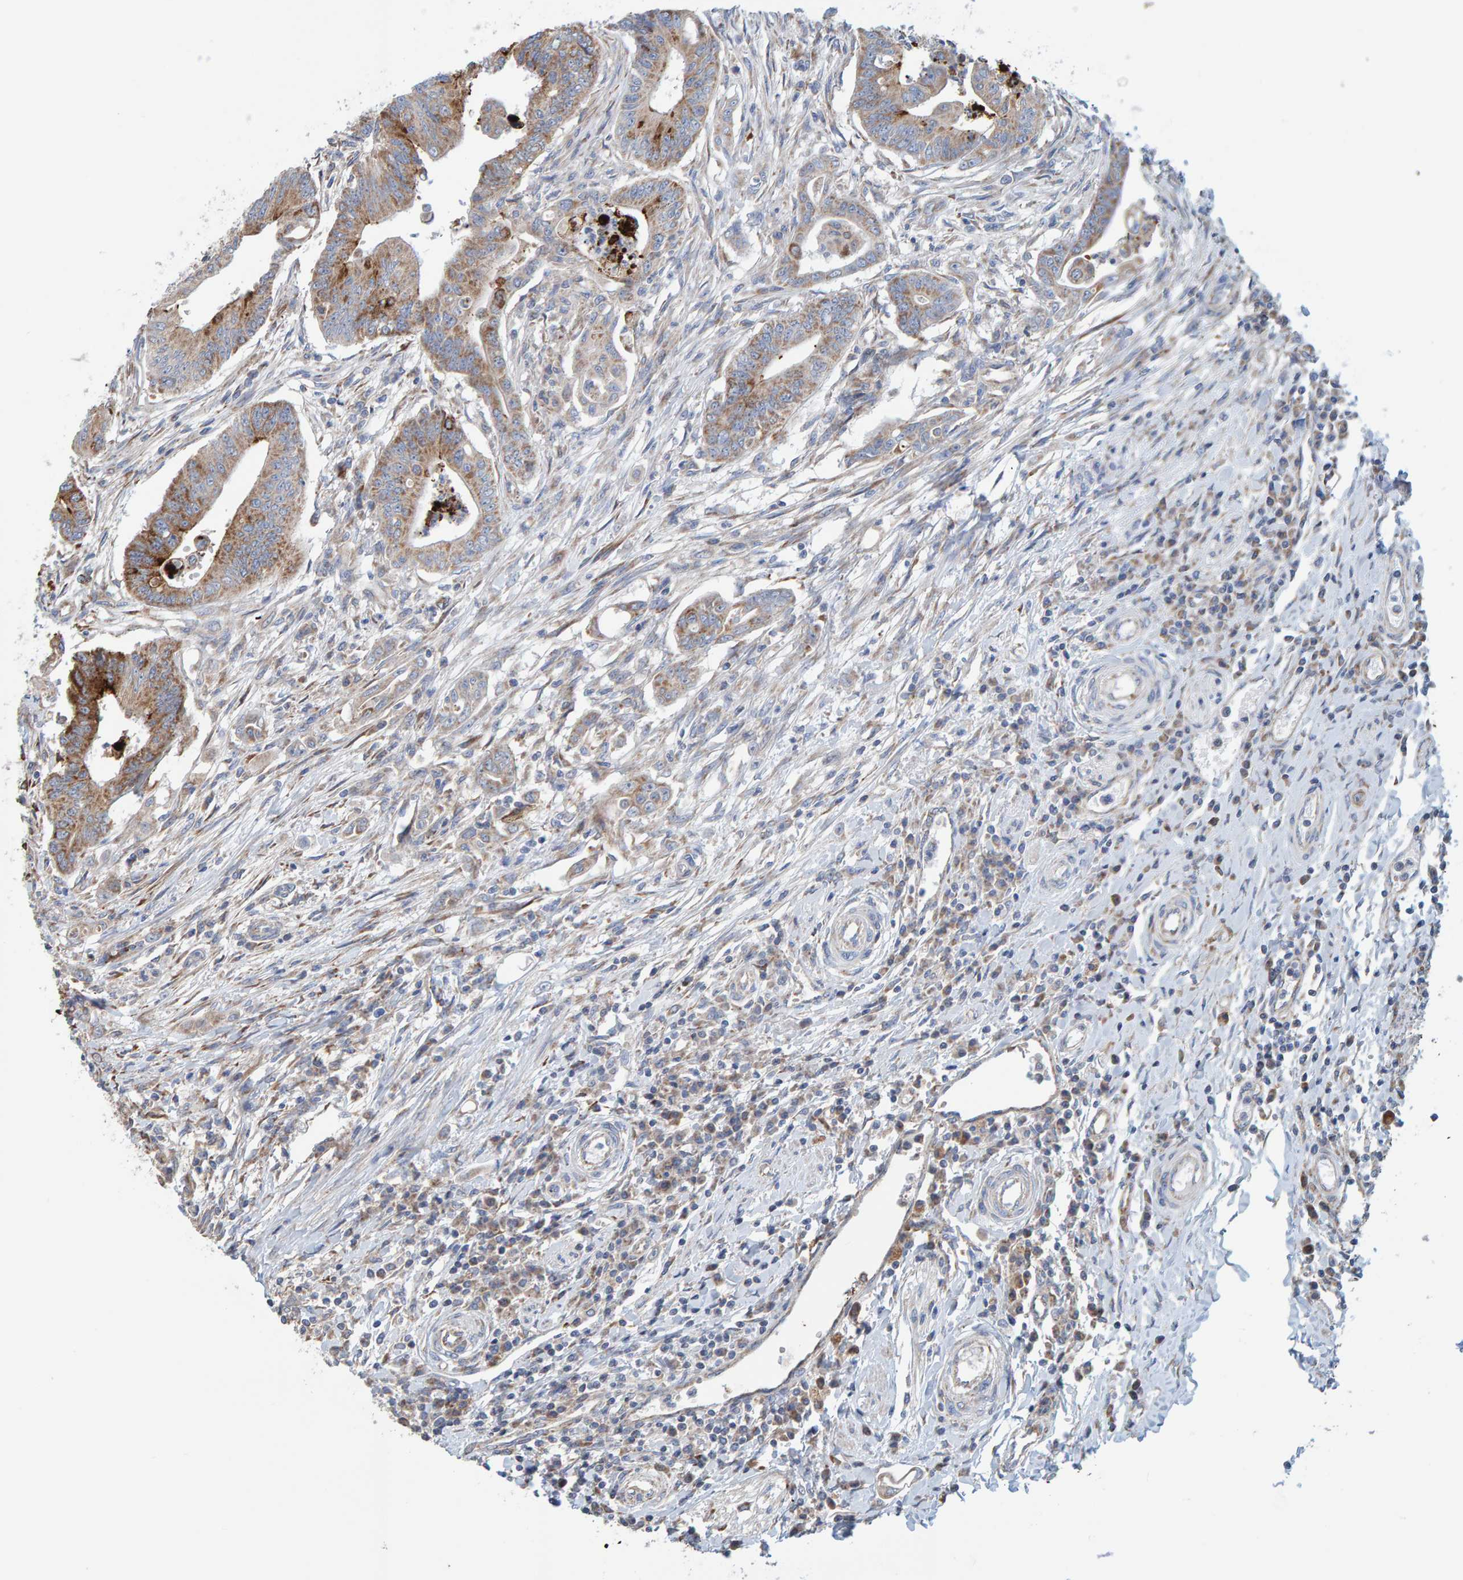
{"staining": {"intensity": "moderate", "quantity": ">75%", "location": "cytoplasmic/membranous"}, "tissue": "colorectal cancer", "cell_type": "Tumor cells", "image_type": "cancer", "snomed": [{"axis": "morphology", "description": "Adenoma, NOS"}, {"axis": "morphology", "description": "Adenocarcinoma, NOS"}, {"axis": "topography", "description": "Colon"}], "caption": "Colorectal adenoma stained with immunohistochemistry reveals moderate cytoplasmic/membranous staining in about >75% of tumor cells.", "gene": "MRPL45", "patient": {"sex": "male", "age": 79}}